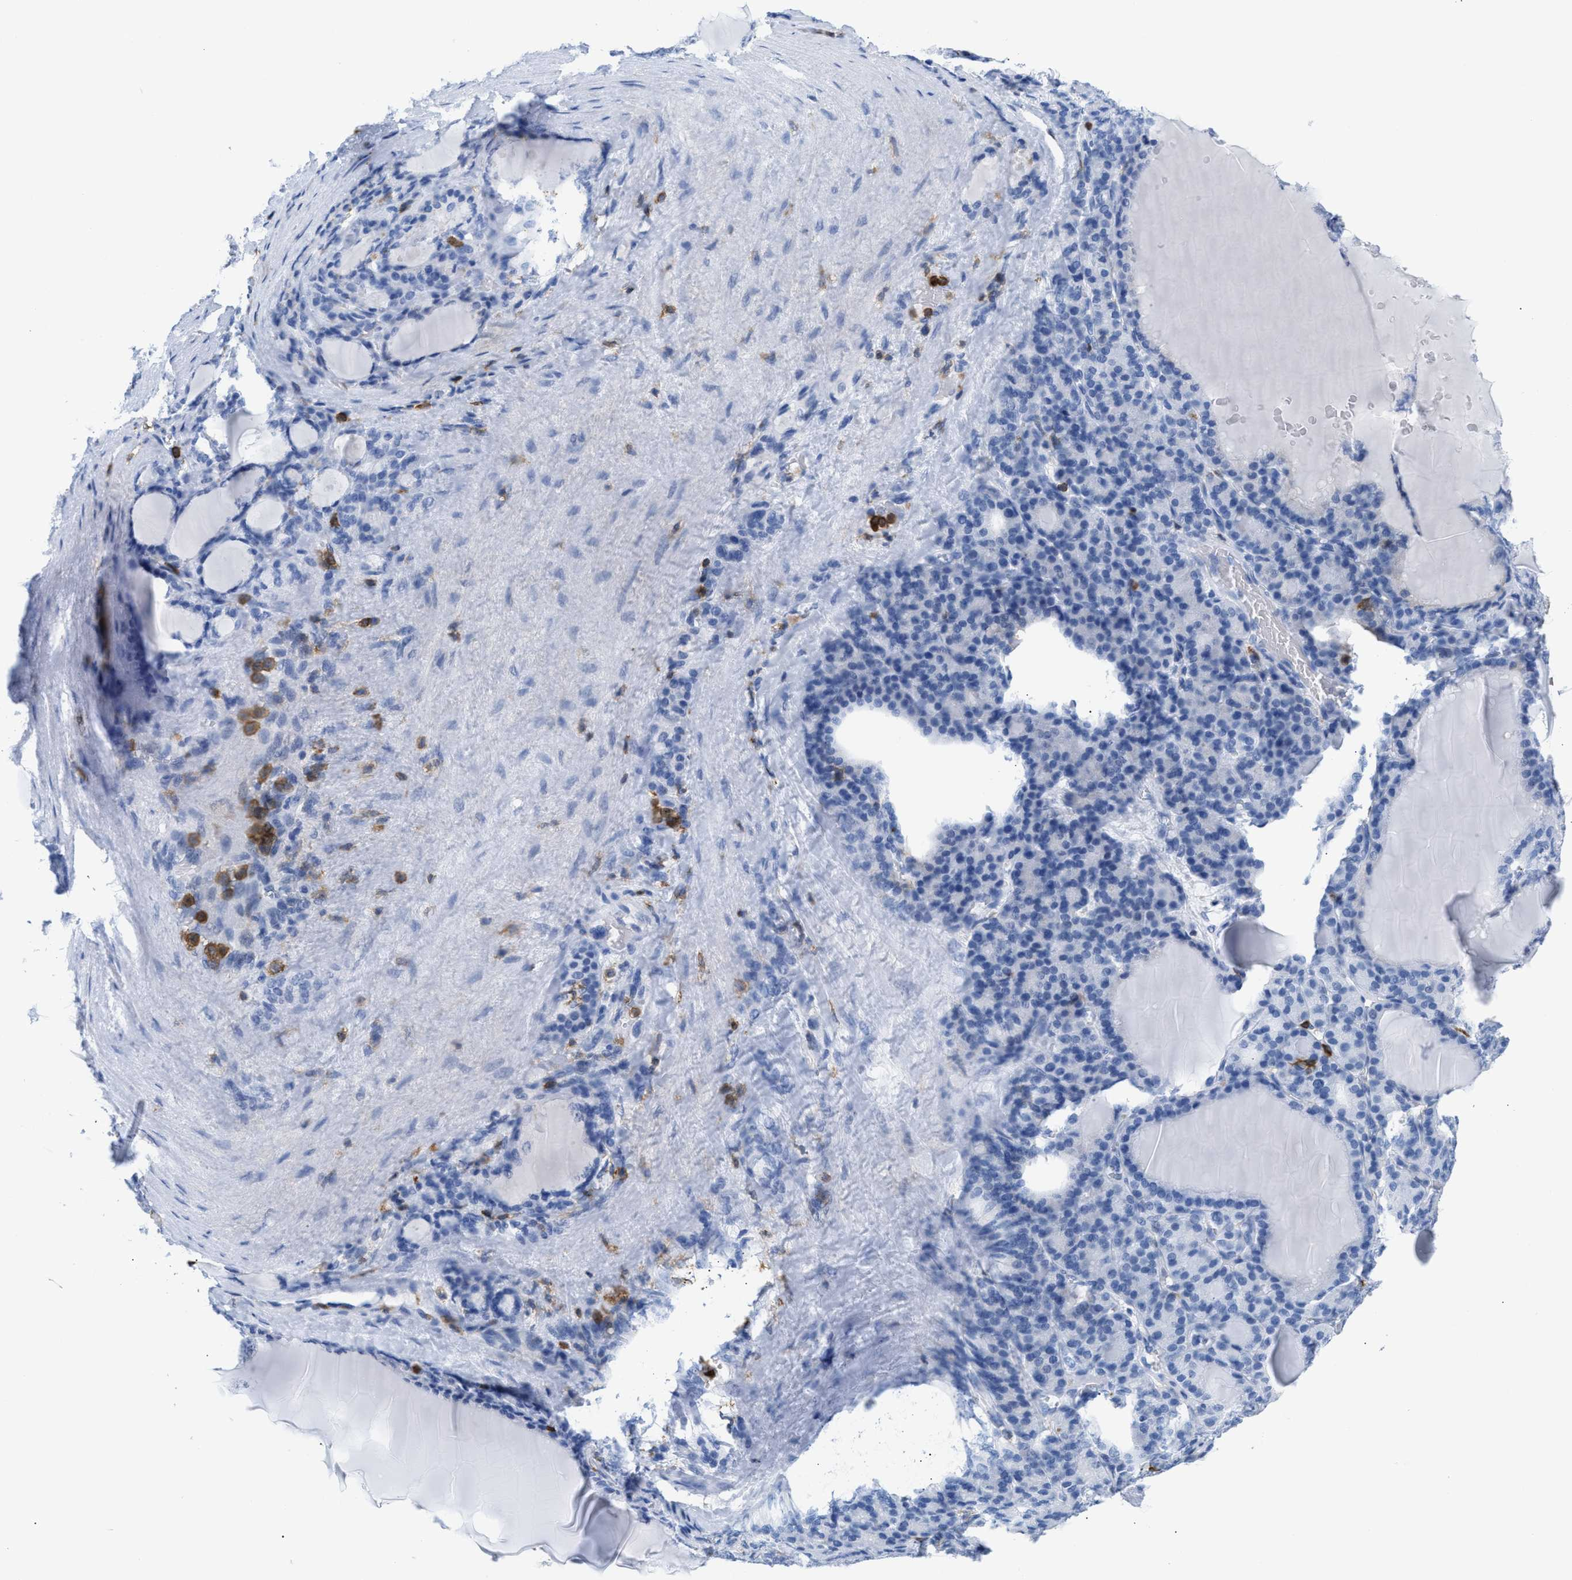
{"staining": {"intensity": "negative", "quantity": "none", "location": "none"}, "tissue": "thyroid gland", "cell_type": "Glandular cells", "image_type": "normal", "snomed": [{"axis": "morphology", "description": "Normal tissue, NOS"}, {"axis": "topography", "description": "Thyroid gland"}], "caption": "IHC histopathology image of unremarkable thyroid gland: human thyroid gland stained with DAB (3,3'-diaminobenzidine) reveals no significant protein positivity in glandular cells.", "gene": "LCP1", "patient": {"sex": "female", "age": 28}}